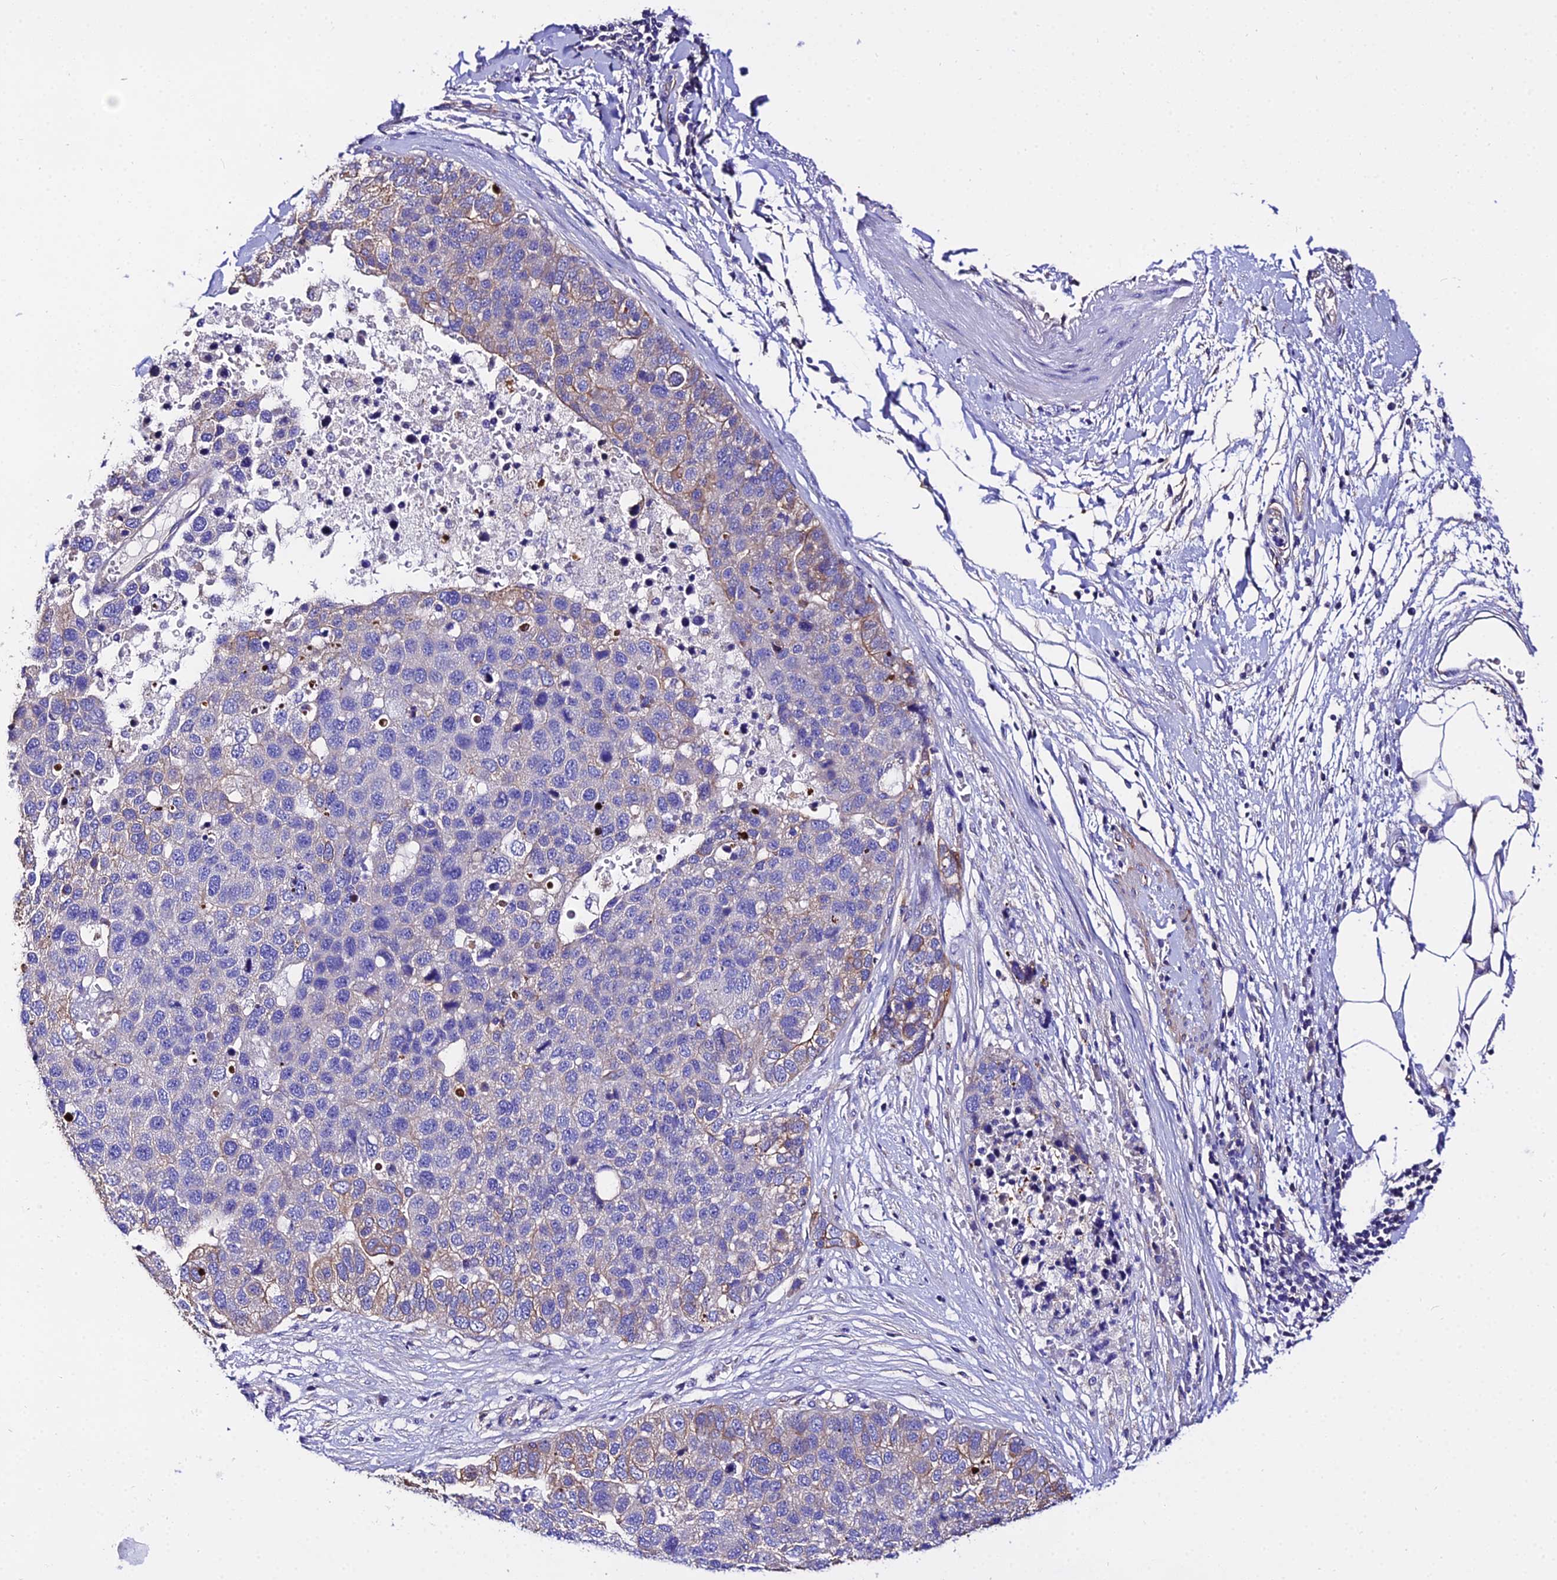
{"staining": {"intensity": "weak", "quantity": "<25%", "location": "cytoplasmic/membranous"}, "tissue": "pancreatic cancer", "cell_type": "Tumor cells", "image_type": "cancer", "snomed": [{"axis": "morphology", "description": "Adenocarcinoma, NOS"}, {"axis": "topography", "description": "Pancreas"}], "caption": "The immunohistochemistry (IHC) histopathology image has no significant positivity in tumor cells of pancreatic cancer (adenocarcinoma) tissue.", "gene": "DAW1", "patient": {"sex": "female", "age": 61}}